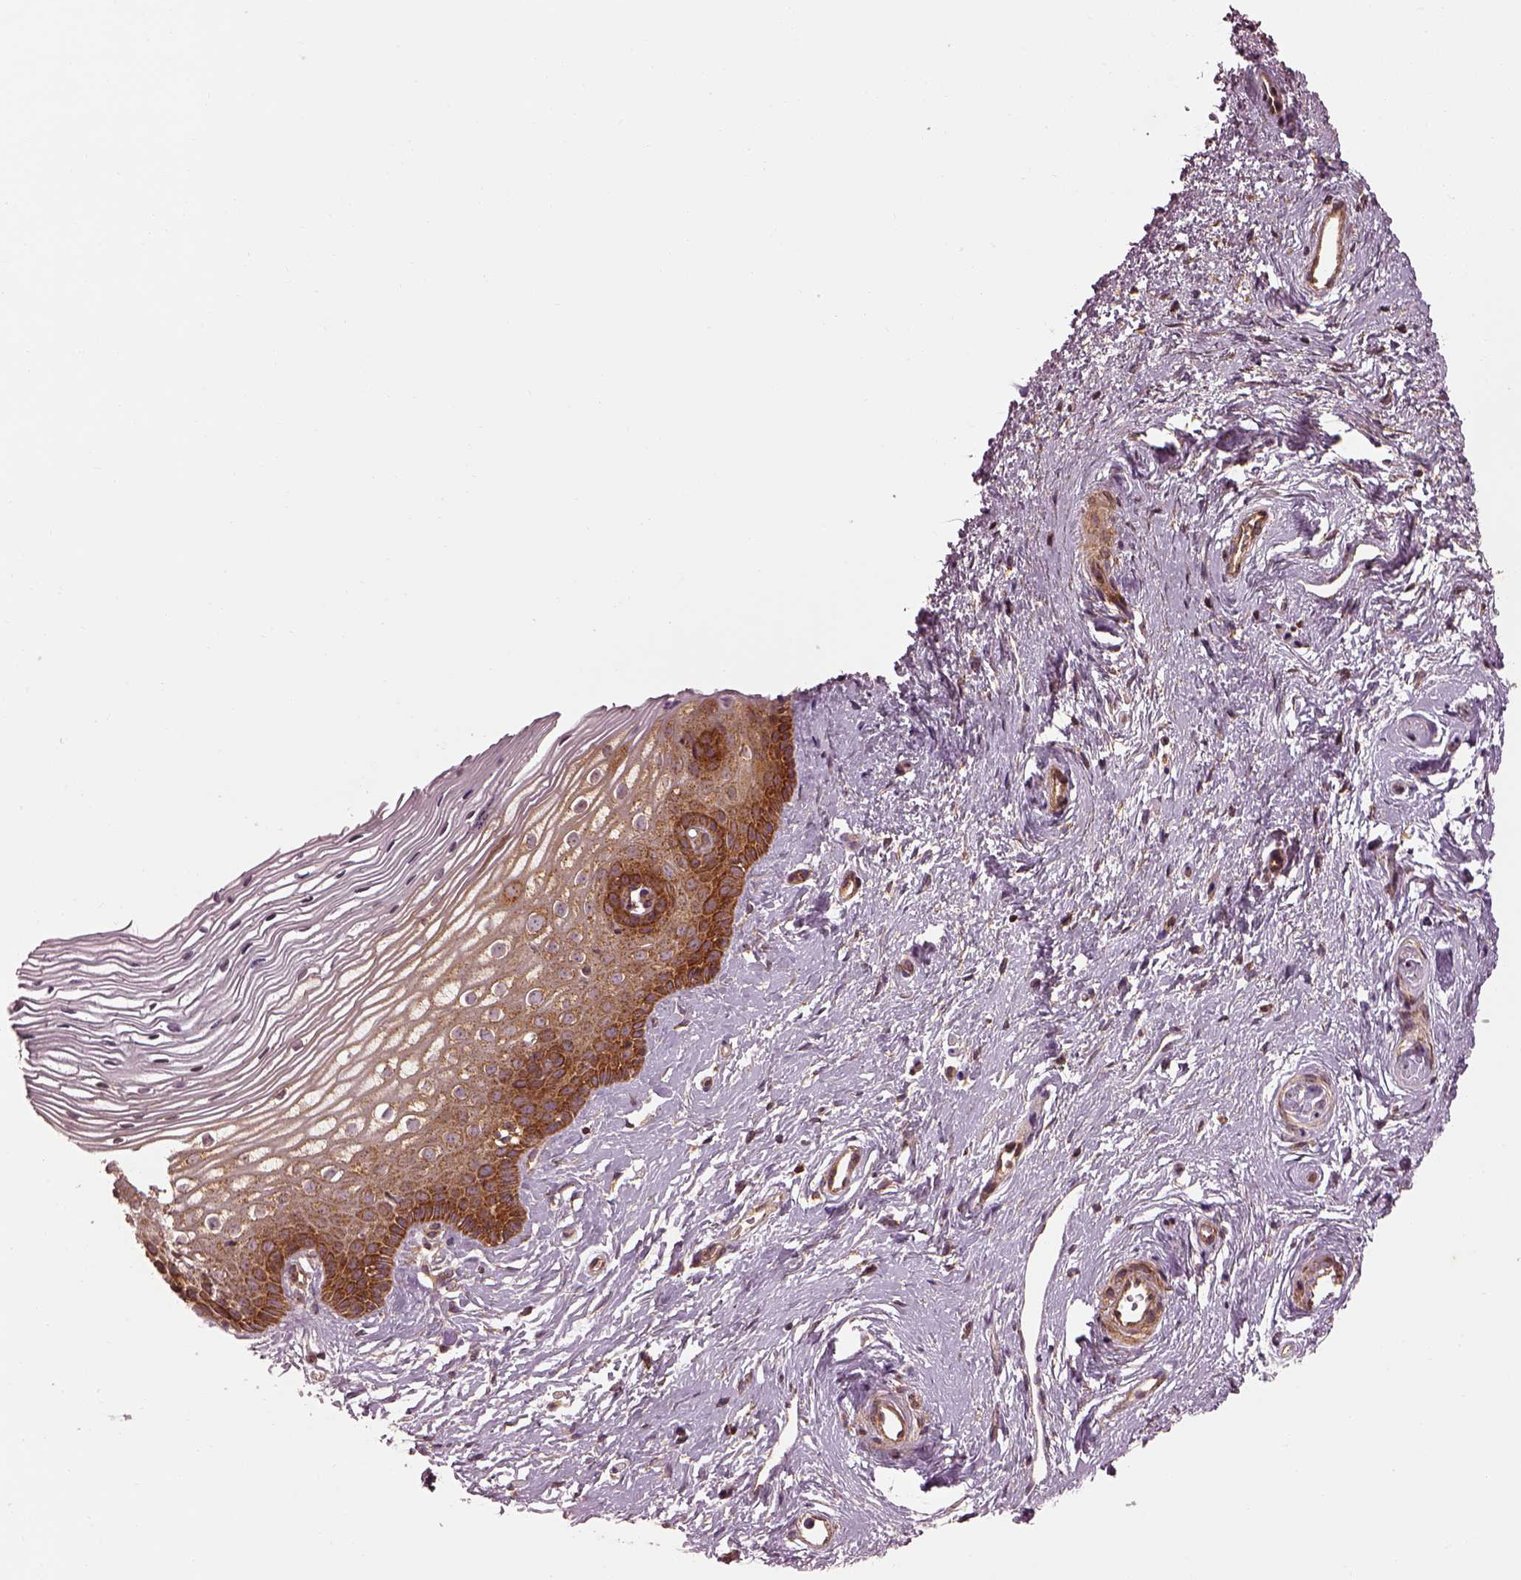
{"staining": {"intensity": "moderate", "quantity": "25%-75%", "location": "cytoplasmic/membranous"}, "tissue": "cervix", "cell_type": "Glandular cells", "image_type": "normal", "snomed": [{"axis": "morphology", "description": "Normal tissue, NOS"}, {"axis": "topography", "description": "Cervix"}], "caption": "Brown immunohistochemical staining in normal human cervix shows moderate cytoplasmic/membranous staining in approximately 25%-75% of glandular cells.", "gene": "LSM14A", "patient": {"sex": "female", "age": 40}}